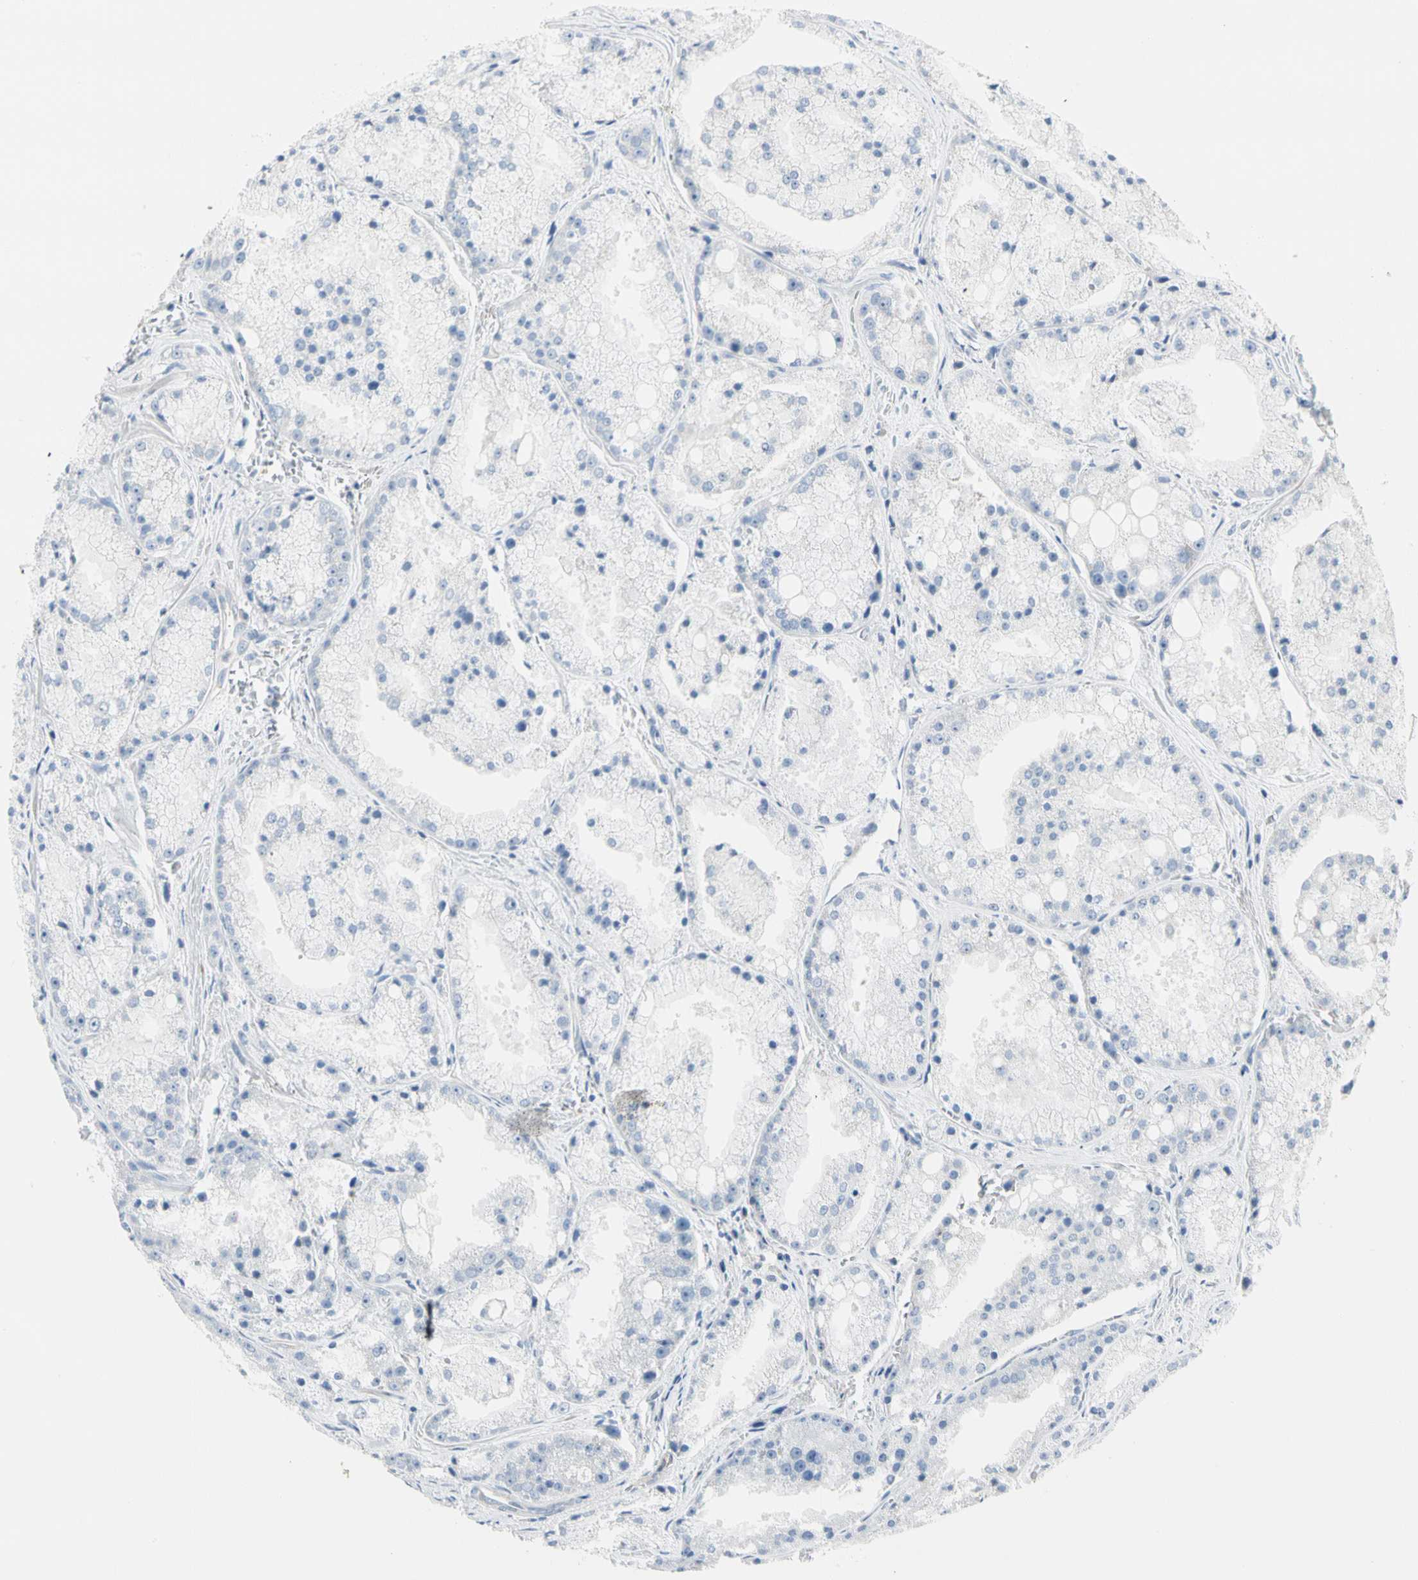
{"staining": {"intensity": "negative", "quantity": "none", "location": "none"}, "tissue": "prostate cancer", "cell_type": "Tumor cells", "image_type": "cancer", "snomed": [{"axis": "morphology", "description": "Adenocarcinoma, Low grade"}, {"axis": "topography", "description": "Prostate"}], "caption": "Immunohistochemistry of human prostate cancer displays no expression in tumor cells.", "gene": "GPR153", "patient": {"sex": "male", "age": 64}}